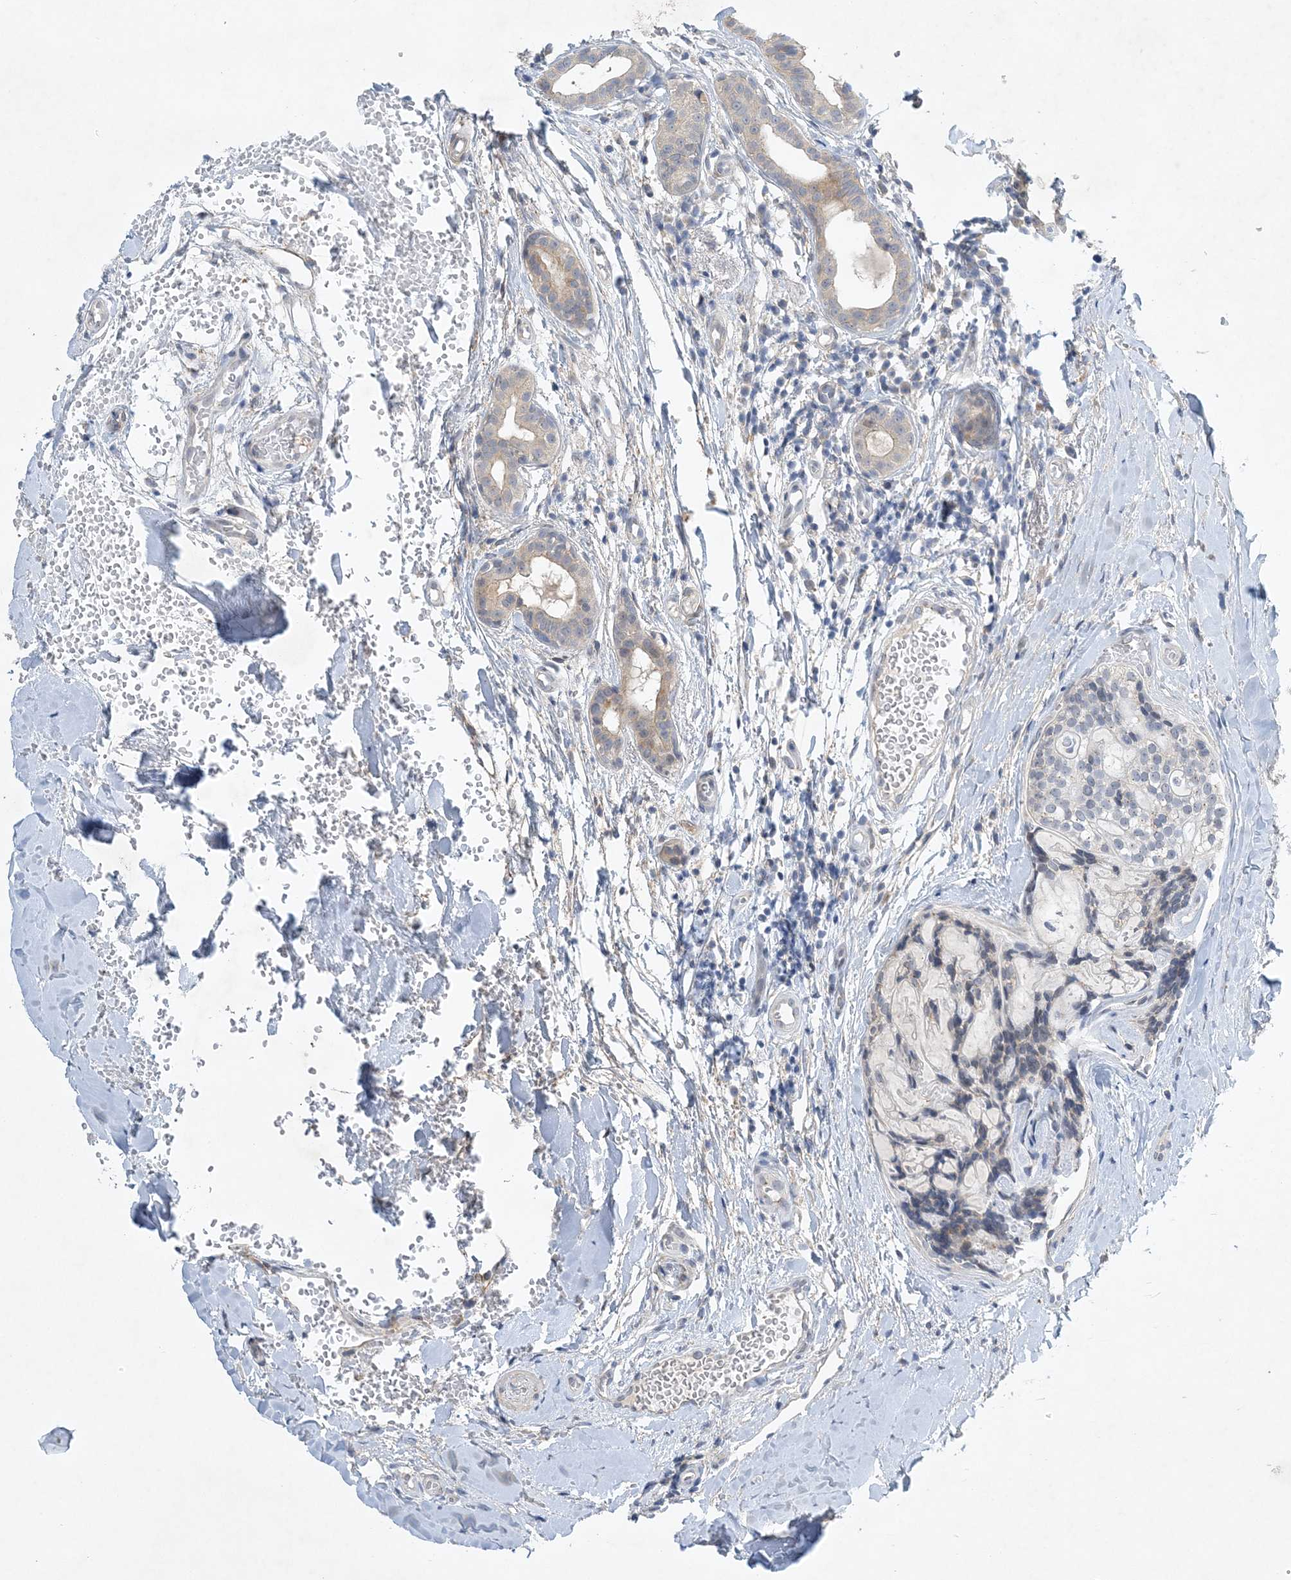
{"staining": {"intensity": "negative", "quantity": "none", "location": "none"}, "tissue": "head and neck cancer", "cell_type": "Tumor cells", "image_type": "cancer", "snomed": [{"axis": "morphology", "description": "Adenocarcinoma, NOS"}, {"axis": "topography", "description": "Head-Neck"}], "caption": "Head and neck cancer stained for a protein using immunohistochemistry (IHC) demonstrates no positivity tumor cells.", "gene": "ANKRD35", "patient": {"sex": "male", "age": 66}}